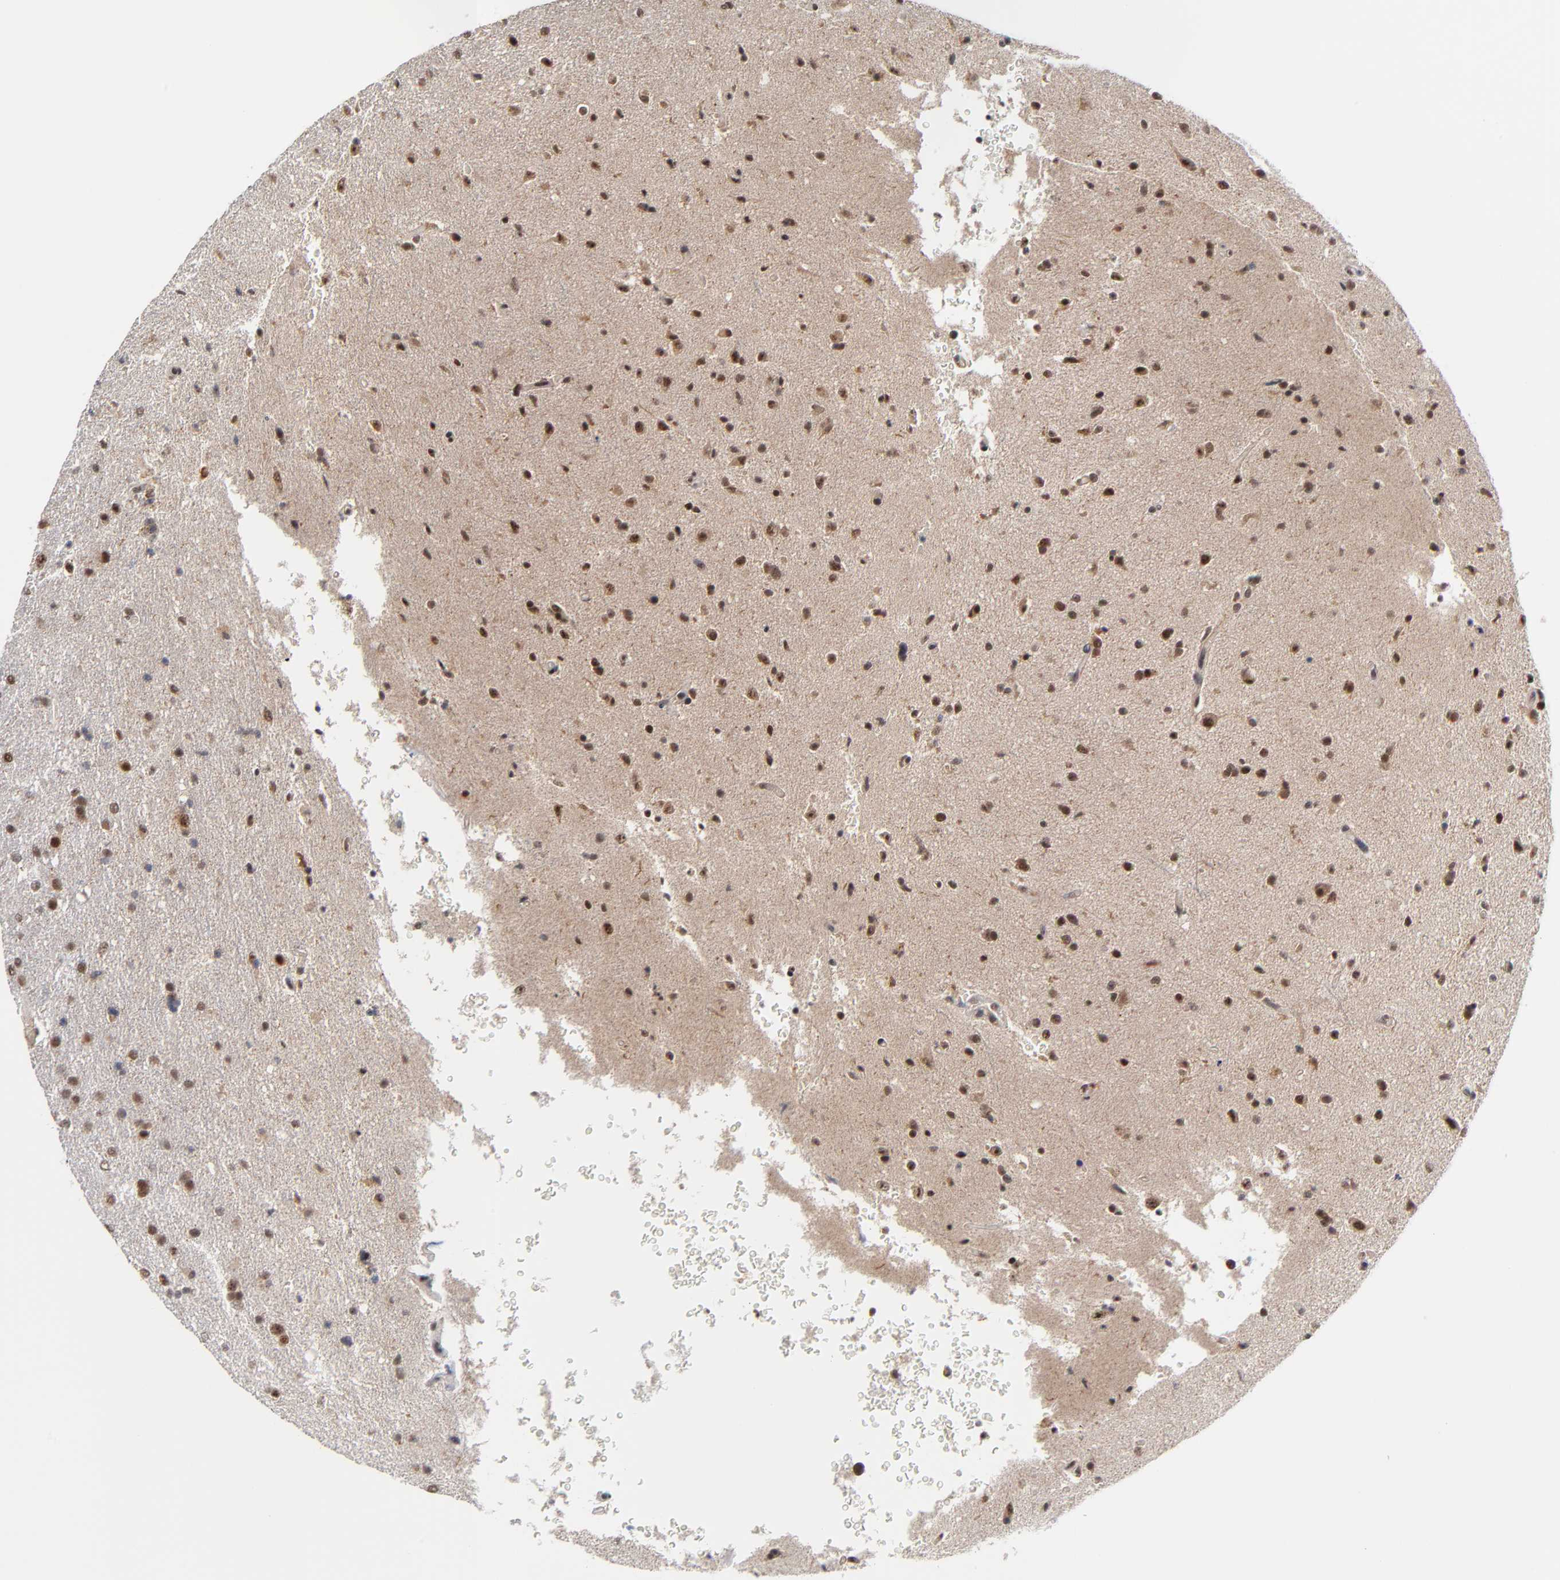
{"staining": {"intensity": "moderate", "quantity": "25%-75%", "location": "nuclear"}, "tissue": "glioma", "cell_type": "Tumor cells", "image_type": "cancer", "snomed": [{"axis": "morphology", "description": "Glioma, malignant, High grade"}, {"axis": "topography", "description": "Brain"}], "caption": "Tumor cells demonstrate moderate nuclear staining in about 25%-75% of cells in glioma. The protein is shown in brown color, while the nuclei are stained blue.", "gene": "ZNF419", "patient": {"sex": "male", "age": 33}}